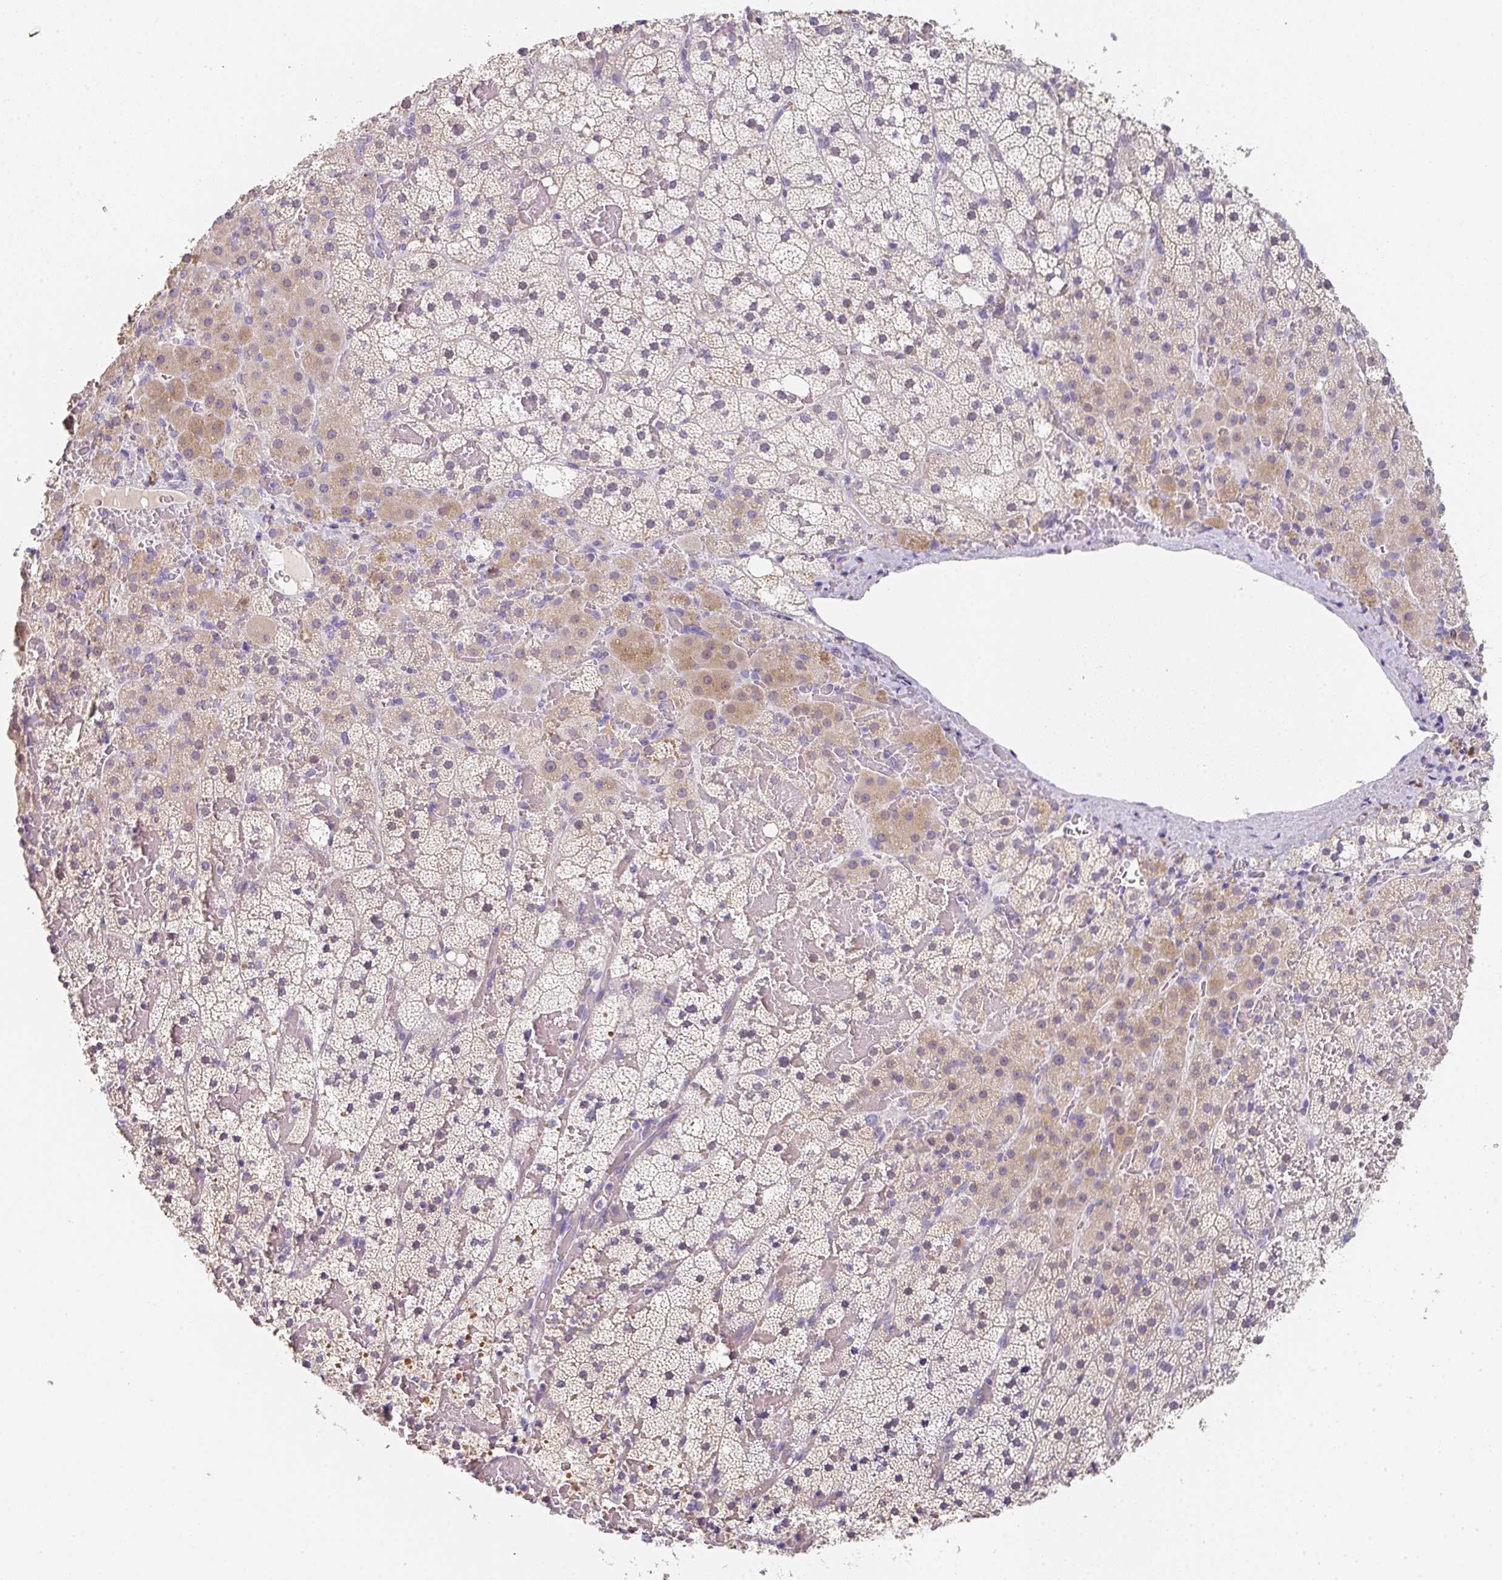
{"staining": {"intensity": "moderate", "quantity": "25%-75%", "location": "cytoplasmic/membranous"}, "tissue": "adrenal gland", "cell_type": "Glandular cells", "image_type": "normal", "snomed": [{"axis": "morphology", "description": "Normal tissue, NOS"}, {"axis": "topography", "description": "Adrenal gland"}], "caption": "Adrenal gland stained with a brown dye demonstrates moderate cytoplasmic/membranous positive expression in about 25%-75% of glandular cells.", "gene": "C1QTNF8", "patient": {"sex": "male", "age": 53}}